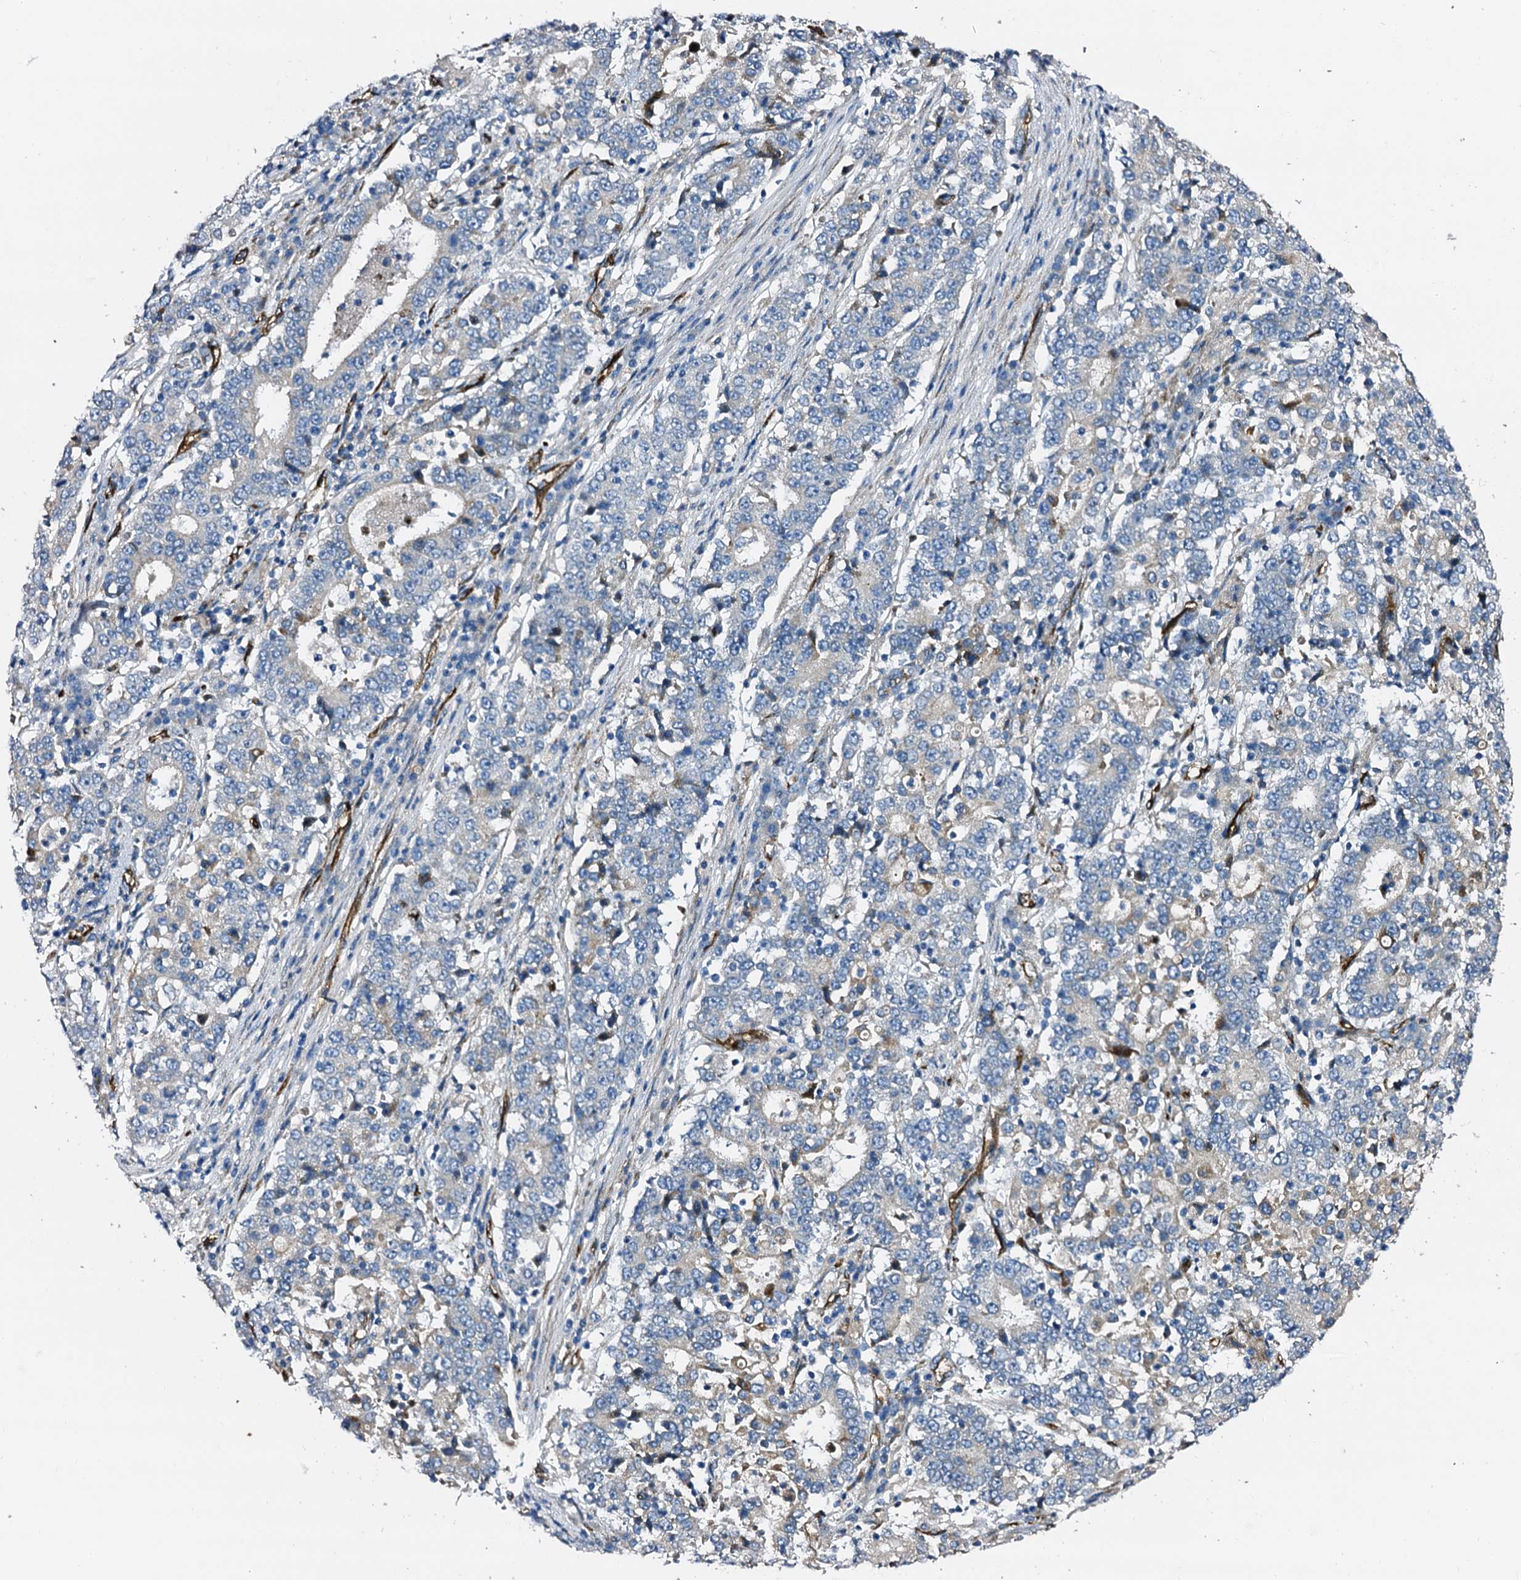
{"staining": {"intensity": "negative", "quantity": "none", "location": "none"}, "tissue": "stomach cancer", "cell_type": "Tumor cells", "image_type": "cancer", "snomed": [{"axis": "morphology", "description": "Adenocarcinoma, NOS"}, {"axis": "topography", "description": "Stomach"}], "caption": "Tumor cells are negative for protein expression in human stomach cancer.", "gene": "DBX1", "patient": {"sex": "male", "age": 59}}